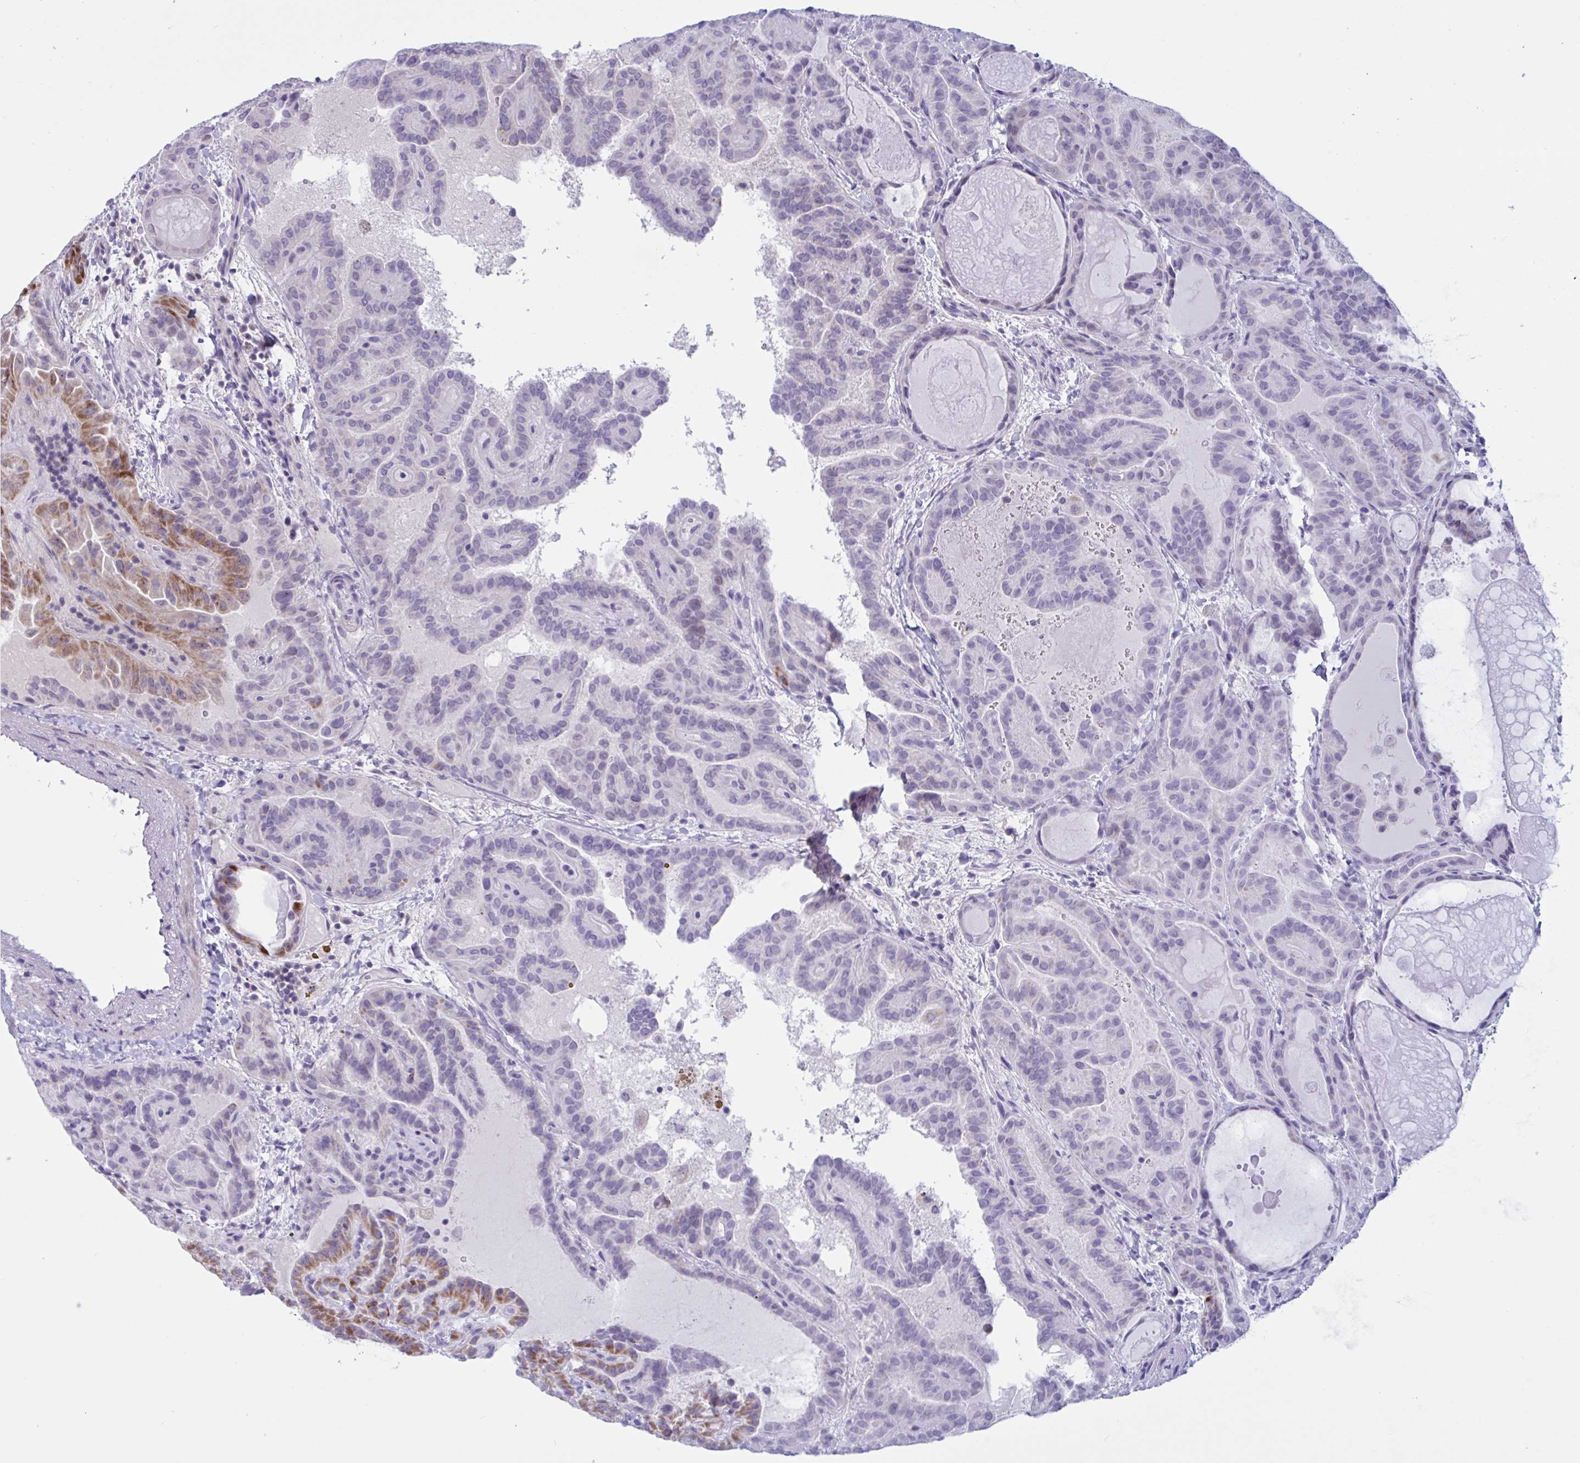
{"staining": {"intensity": "moderate", "quantity": "<25%", "location": "cytoplasmic/membranous"}, "tissue": "thyroid cancer", "cell_type": "Tumor cells", "image_type": "cancer", "snomed": [{"axis": "morphology", "description": "Papillary adenocarcinoma, NOS"}, {"axis": "topography", "description": "Thyroid gland"}], "caption": "The immunohistochemical stain labels moderate cytoplasmic/membranous positivity in tumor cells of thyroid papillary adenocarcinoma tissue. (Stains: DAB (3,3'-diaminobenzidine) in brown, nuclei in blue, Microscopy: brightfield microscopy at high magnification).", "gene": "DOCK11", "patient": {"sex": "female", "age": 46}}